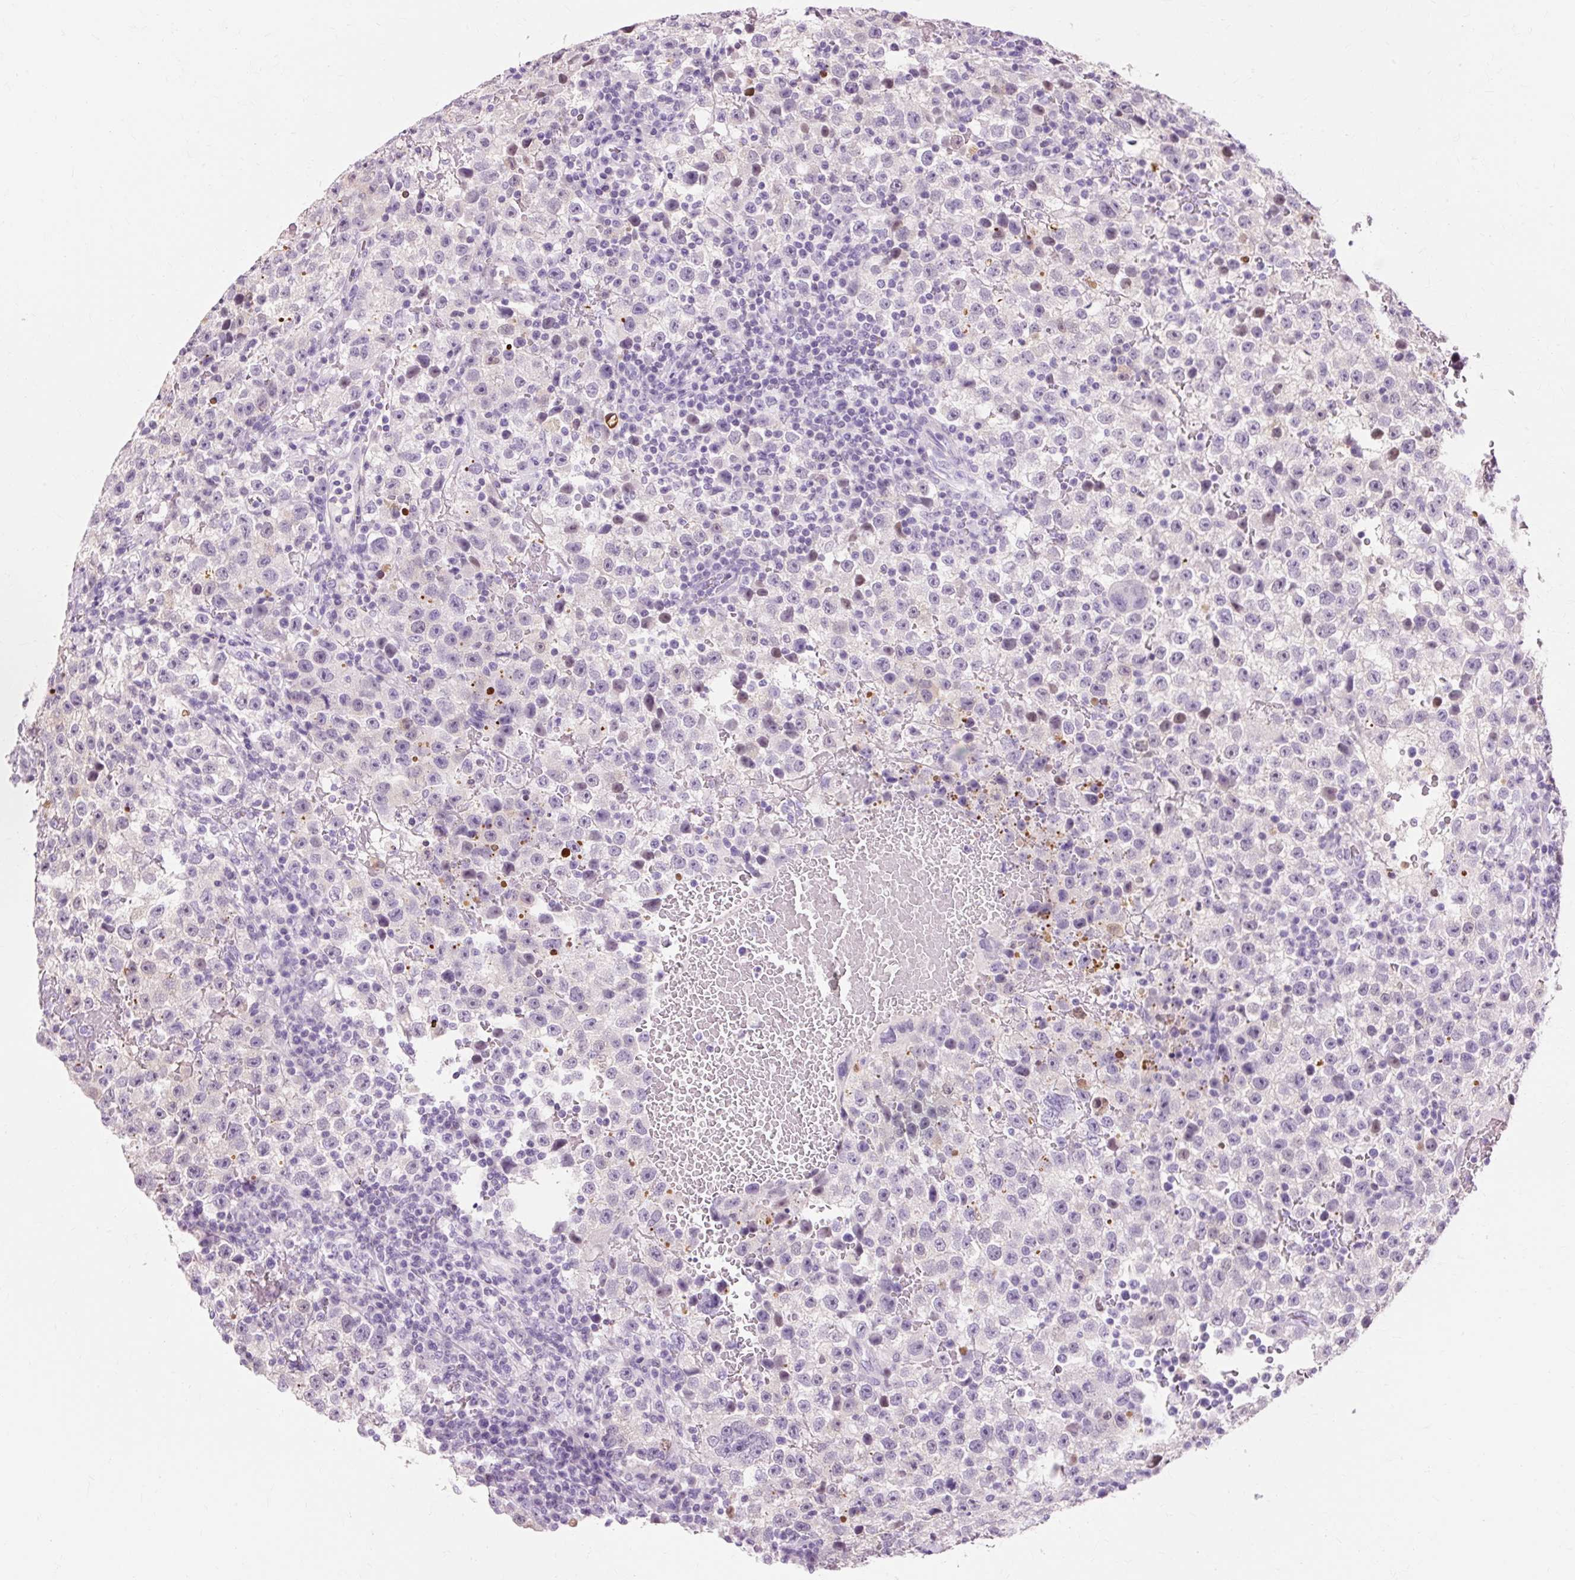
{"staining": {"intensity": "weak", "quantity": "<25%", "location": "nuclear"}, "tissue": "testis cancer", "cell_type": "Tumor cells", "image_type": "cancer", "snomed": [{"axis": "morphology", "description": "Seminoma, NOS"}, {"axis": "topography", "description": "Testis"}], "caption": "This is an IHC micrograph of testis cancer (seminoma). There is no staining in tumor cells.", "gene": "VN1R2", "patient": {"sex": "male", "age": 22}}